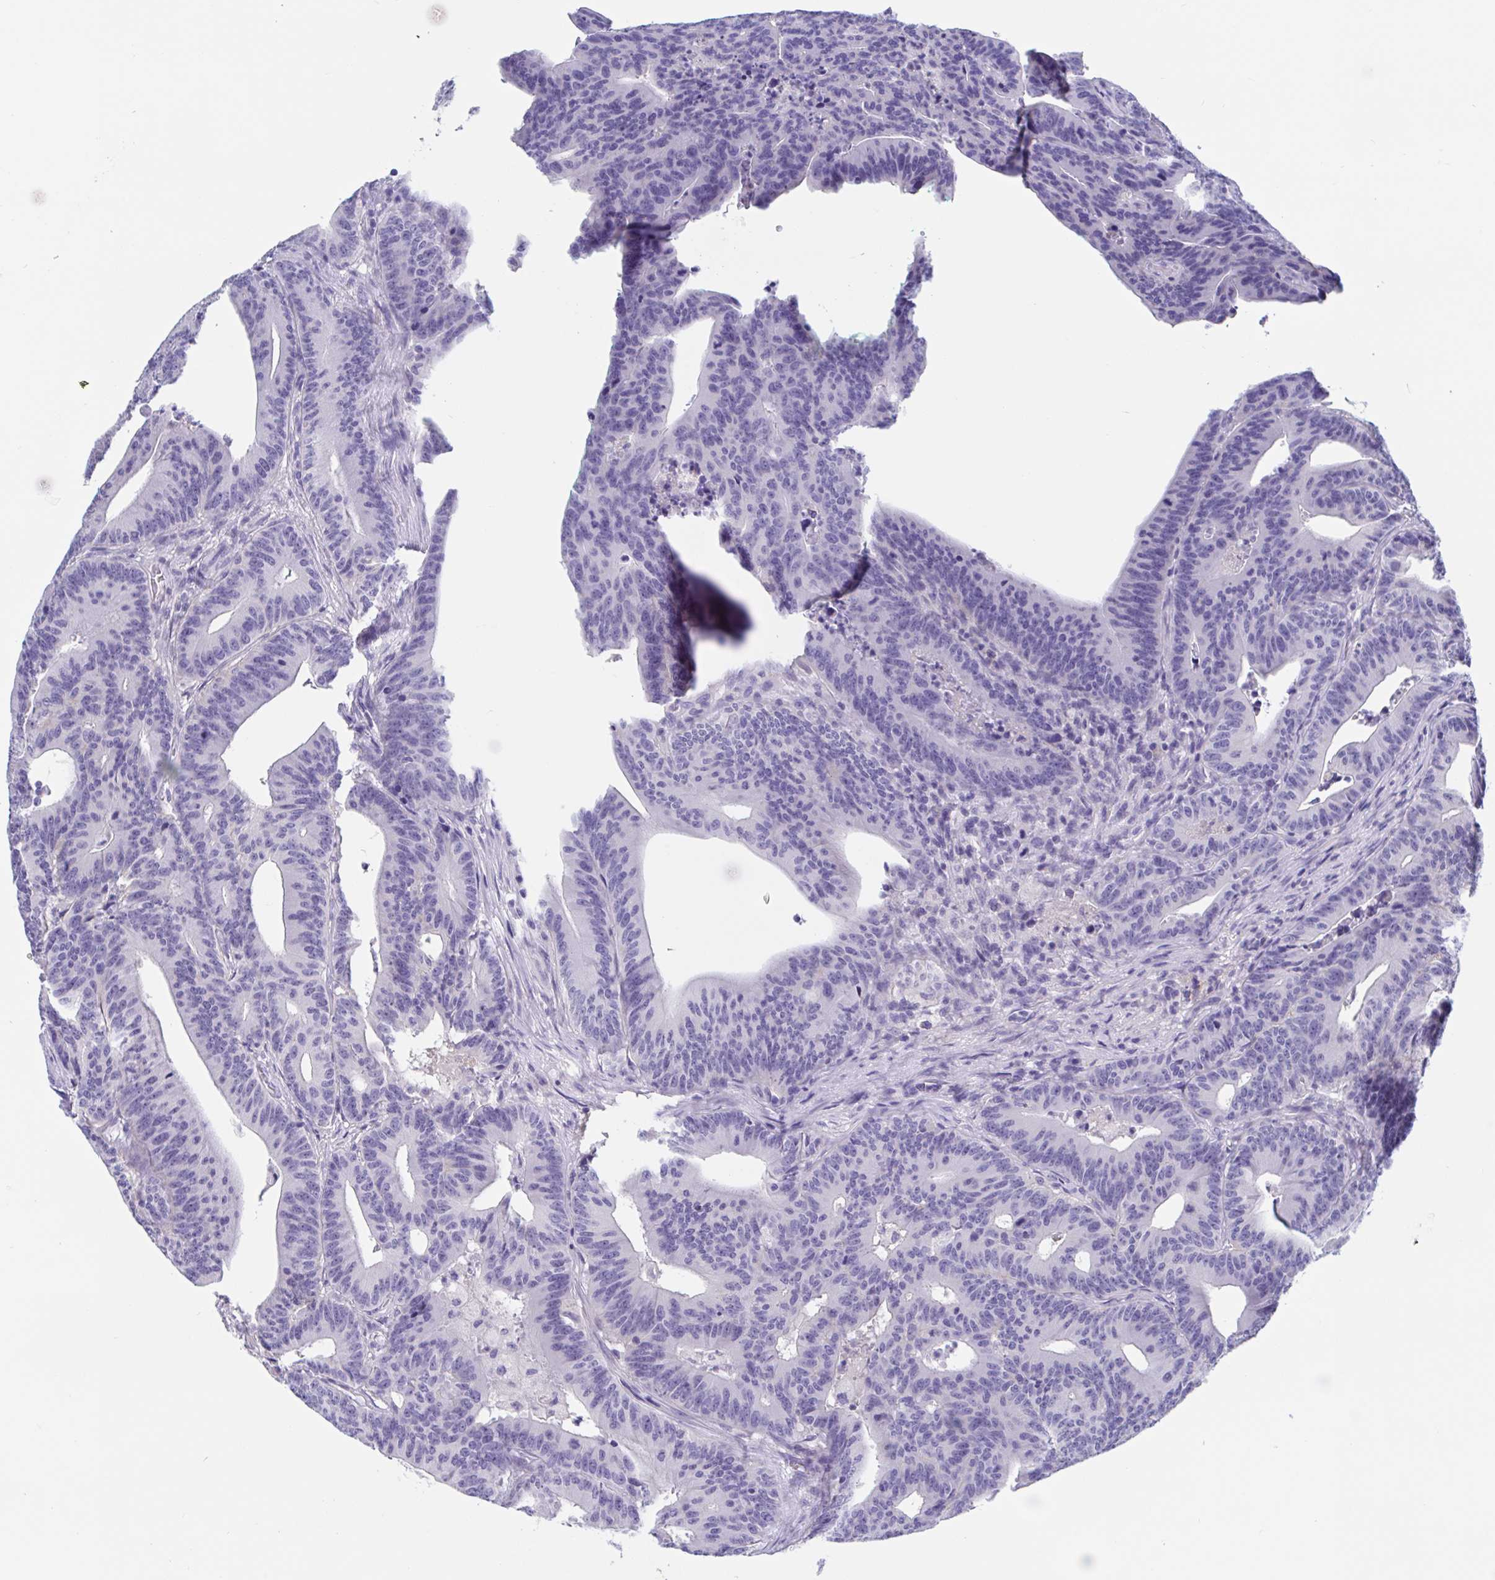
{"staining": {"intensity": "negative", "quantity": "none", "location": "none"}, "tissue": "colorectal cancer", "cell_type": "Tumor cells", "image_type": "cancer", "snomed": [{"axis": "morphology", "description": "Adenocarcinoma, NOS"}, {"axis": "topography", "description": "Colon"}], "caption": "Photomicrograph shows no significant protein expression in tumor cells of adenocarcinoma (colorectal).", "gene": "ZNHIT2", "patient": {"sex": "female", "age": 78}}